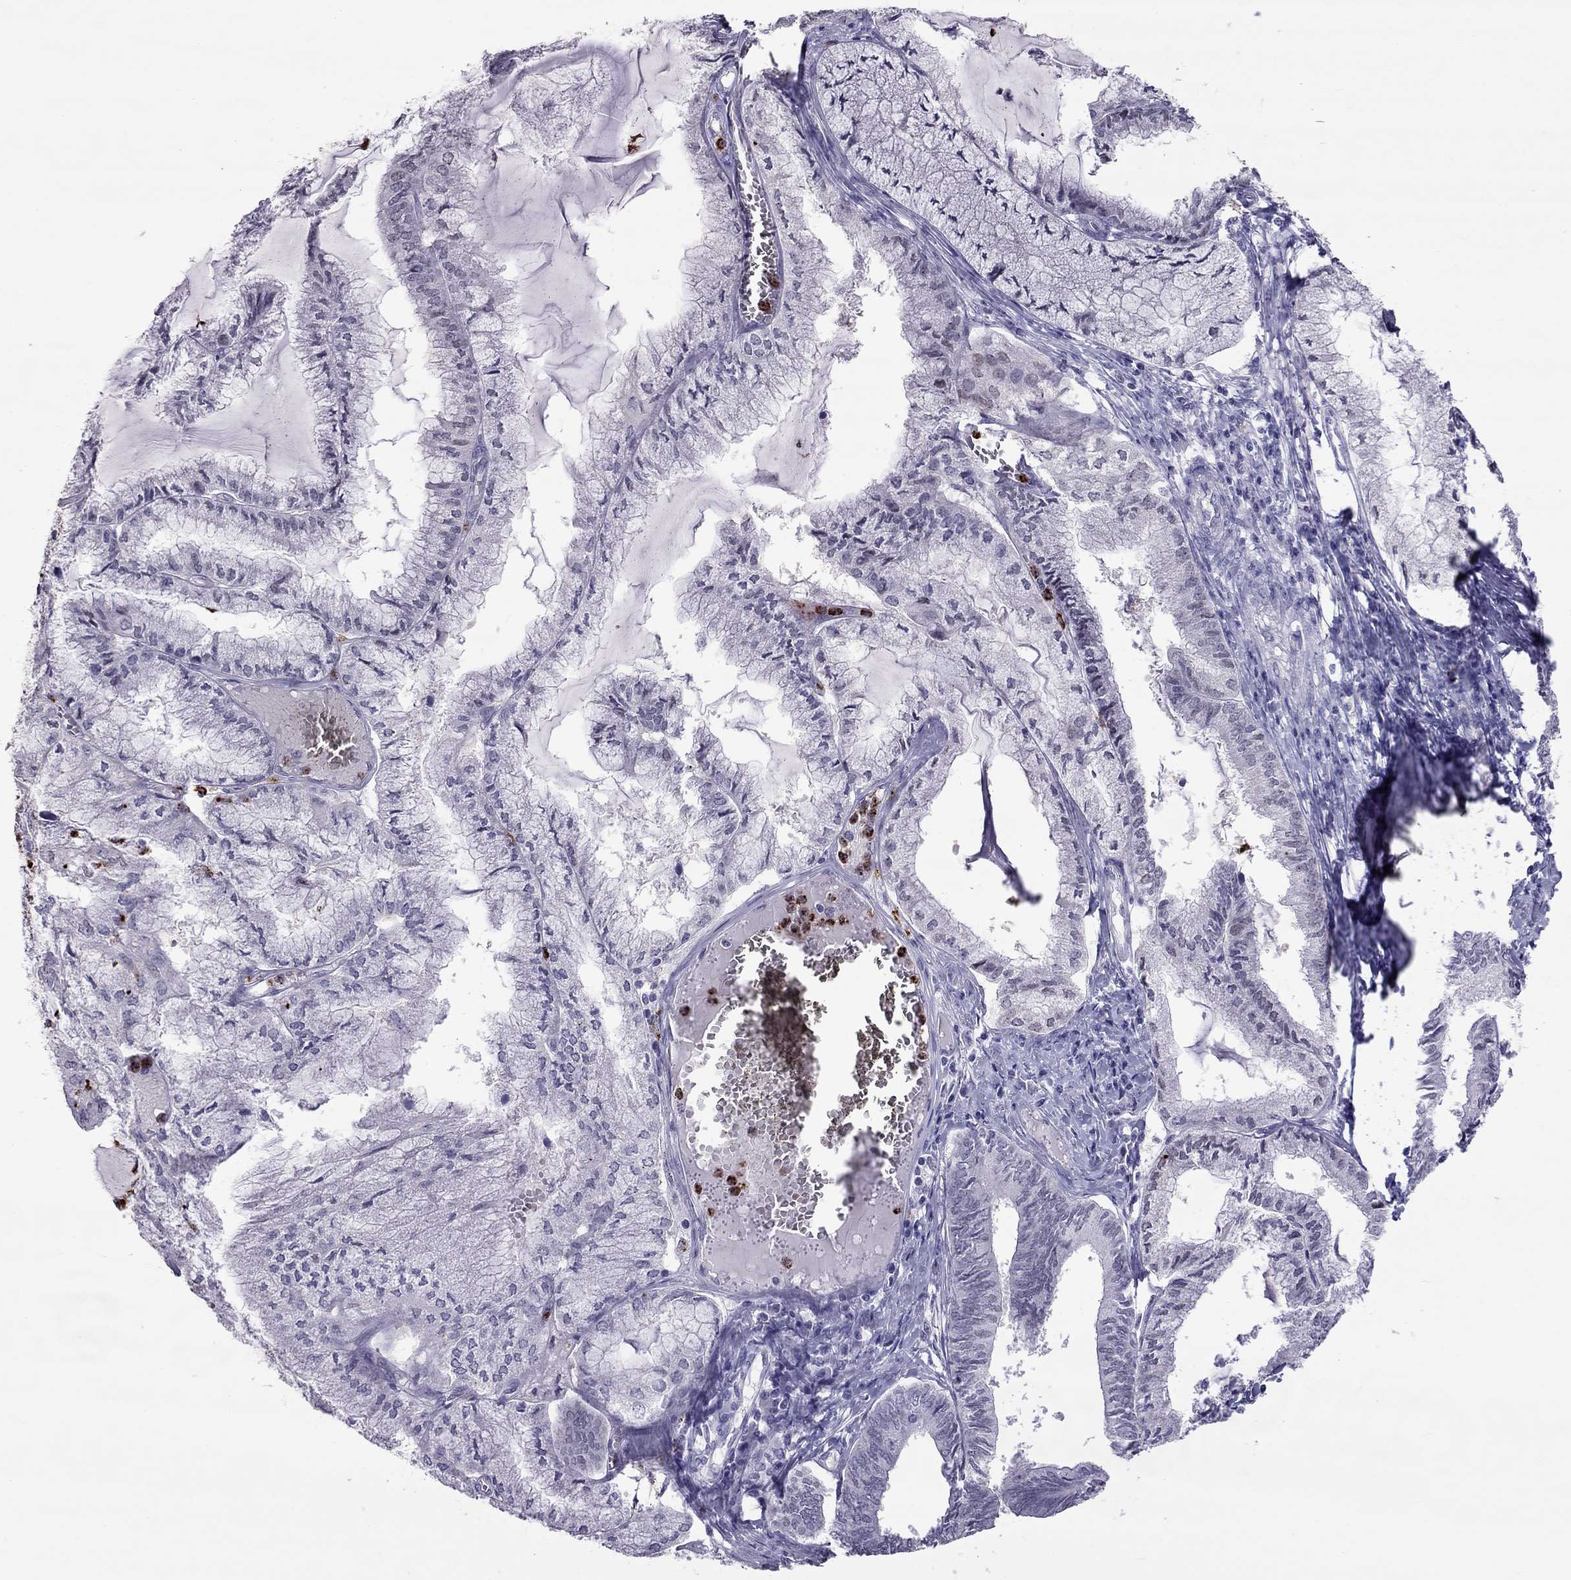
{"staining": {"intensity": "negative", "quantity": "none", "location": "none"}, "tissue": "endometrial cancer", "cell_type": "Tumor cells", "image_type": "cancer", "snomed": [{"axis": "morphology", "description": "Carcinoma, NOS"}, {"axis": "topography", "description": "Endometrium"}], "caption": "The immunohistochemistry (IHC) photomicrograph has no significant staining in tumor cells of endometrial cancer (carcinoma) tissue. The staining was performed using DAB to visualize the protein expression in brown, while the nuclei were stained in blue with hematoxylin (Magnification: 20x).", "gene": "CCL27", "patient": {"sex": "female", "age": 62}}